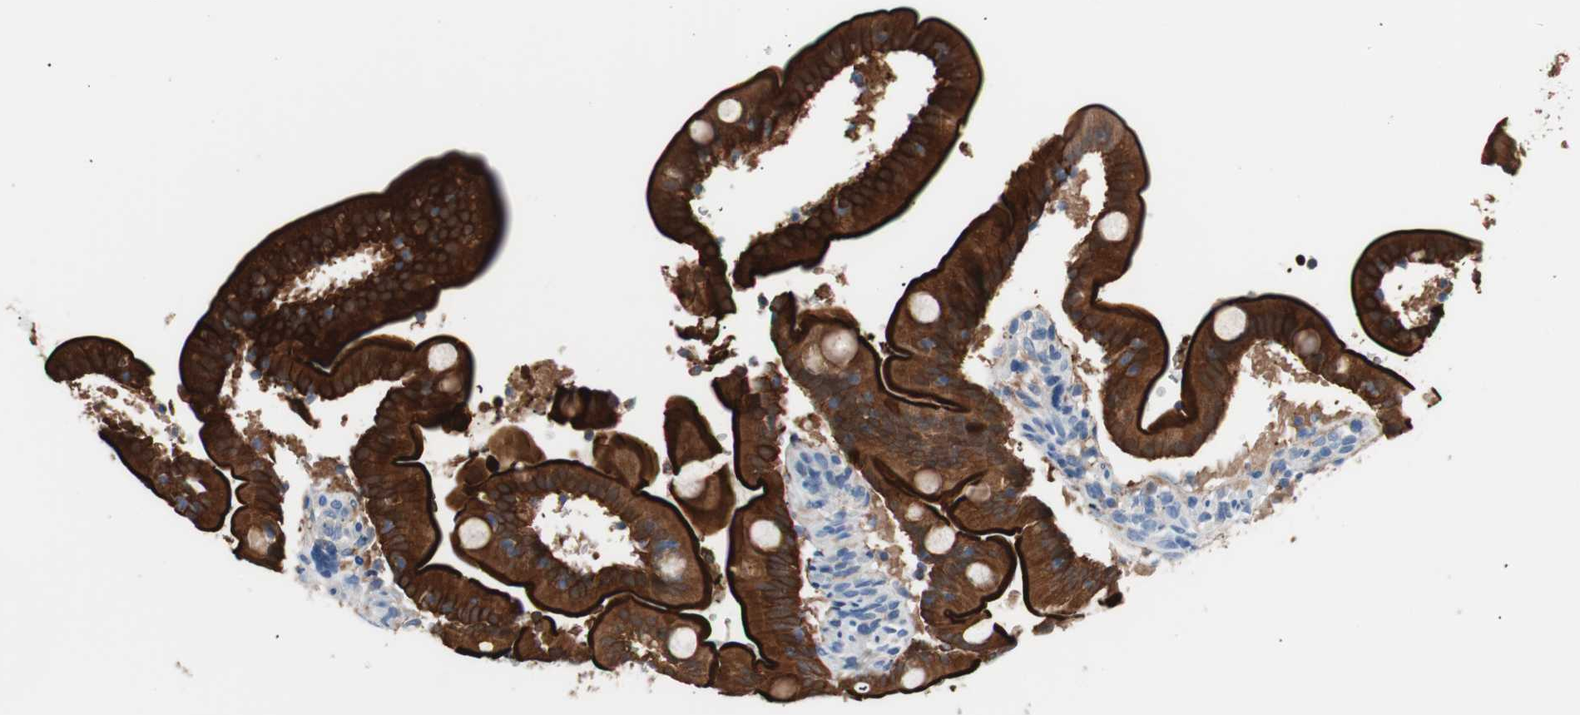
{"staining": {"intensity": "strong", "quantity": ">75%", "location": "cytoplasmic/membranous"}, "tissue": "duodenum", "cell_type": "Glandular cells", "image_type": "normal", "snomed": [{"axis": "morphology", "description": "Normal tissue, NOS"}, {"axis": "topography", "description": "Duodenum"}], "caption": "IHC micrograph of normal human duodenum stained for a protein (brown), which displays high levels of strong cytoplasmic/membranous expression in about >75% of glandular cells.", "gene": "VIL1", "patient": {"sex": "male", "age": 54}}